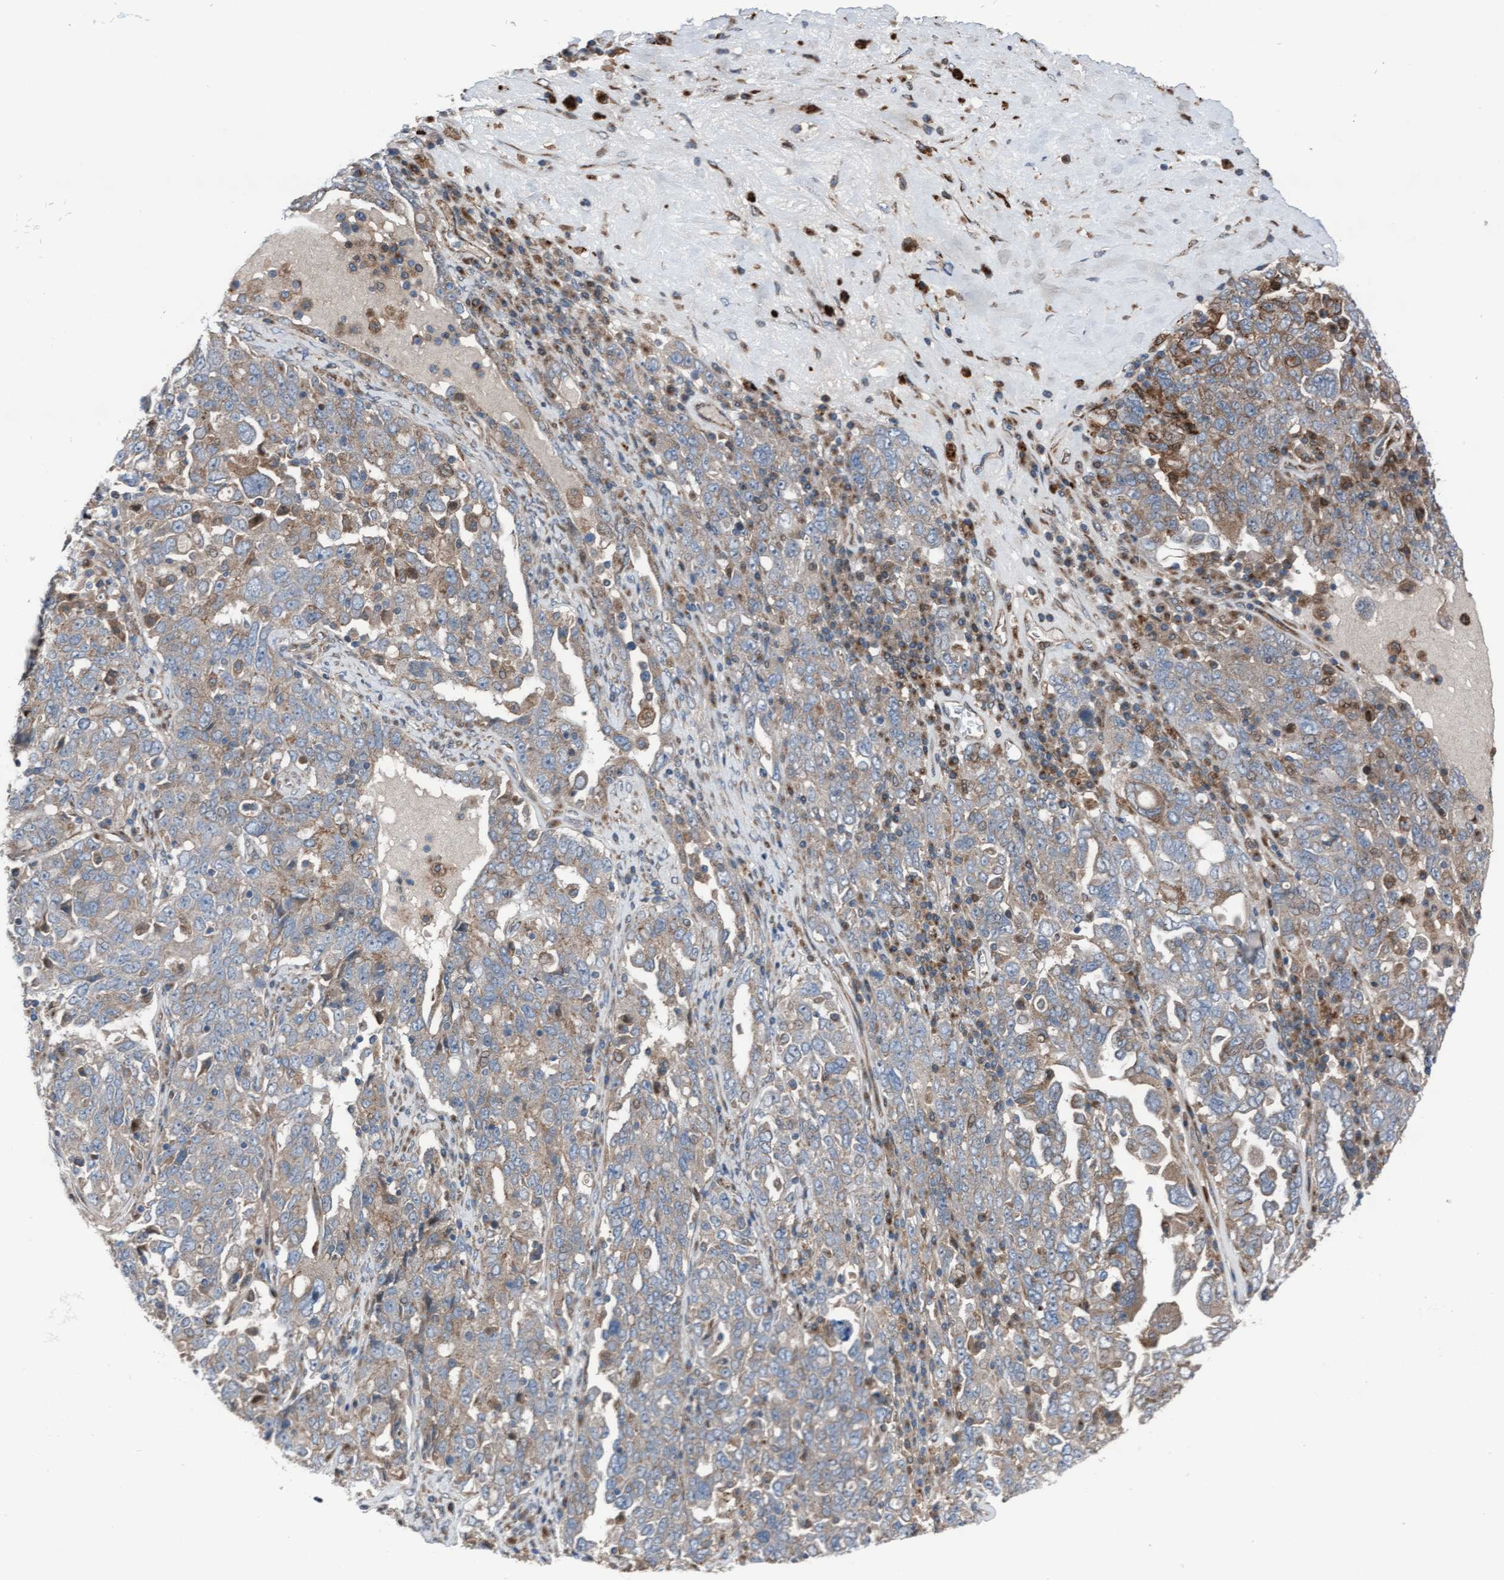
{"staining": {"intensity": "weak", "quantity": ">75%", "location": "cytoplasmic/membranous"}, "tissue": "ovarian cancer", "cell_type": "Tumor cells", "image_type": "cancer", "snomed": [{"axis": "morphology", "description": "Carcinoma, endometroid"}, {"axis": "topography", "description": "Ovary"}], "caption": "The histopathology image shows a brown stain indicating the presence of a protein in the cytoplasmic/membranous of tumor cells in ovarian cancer (endometroid carcinoma).", "gene": "KLHL26", "patient": {"sex": "female", "age": 62}}